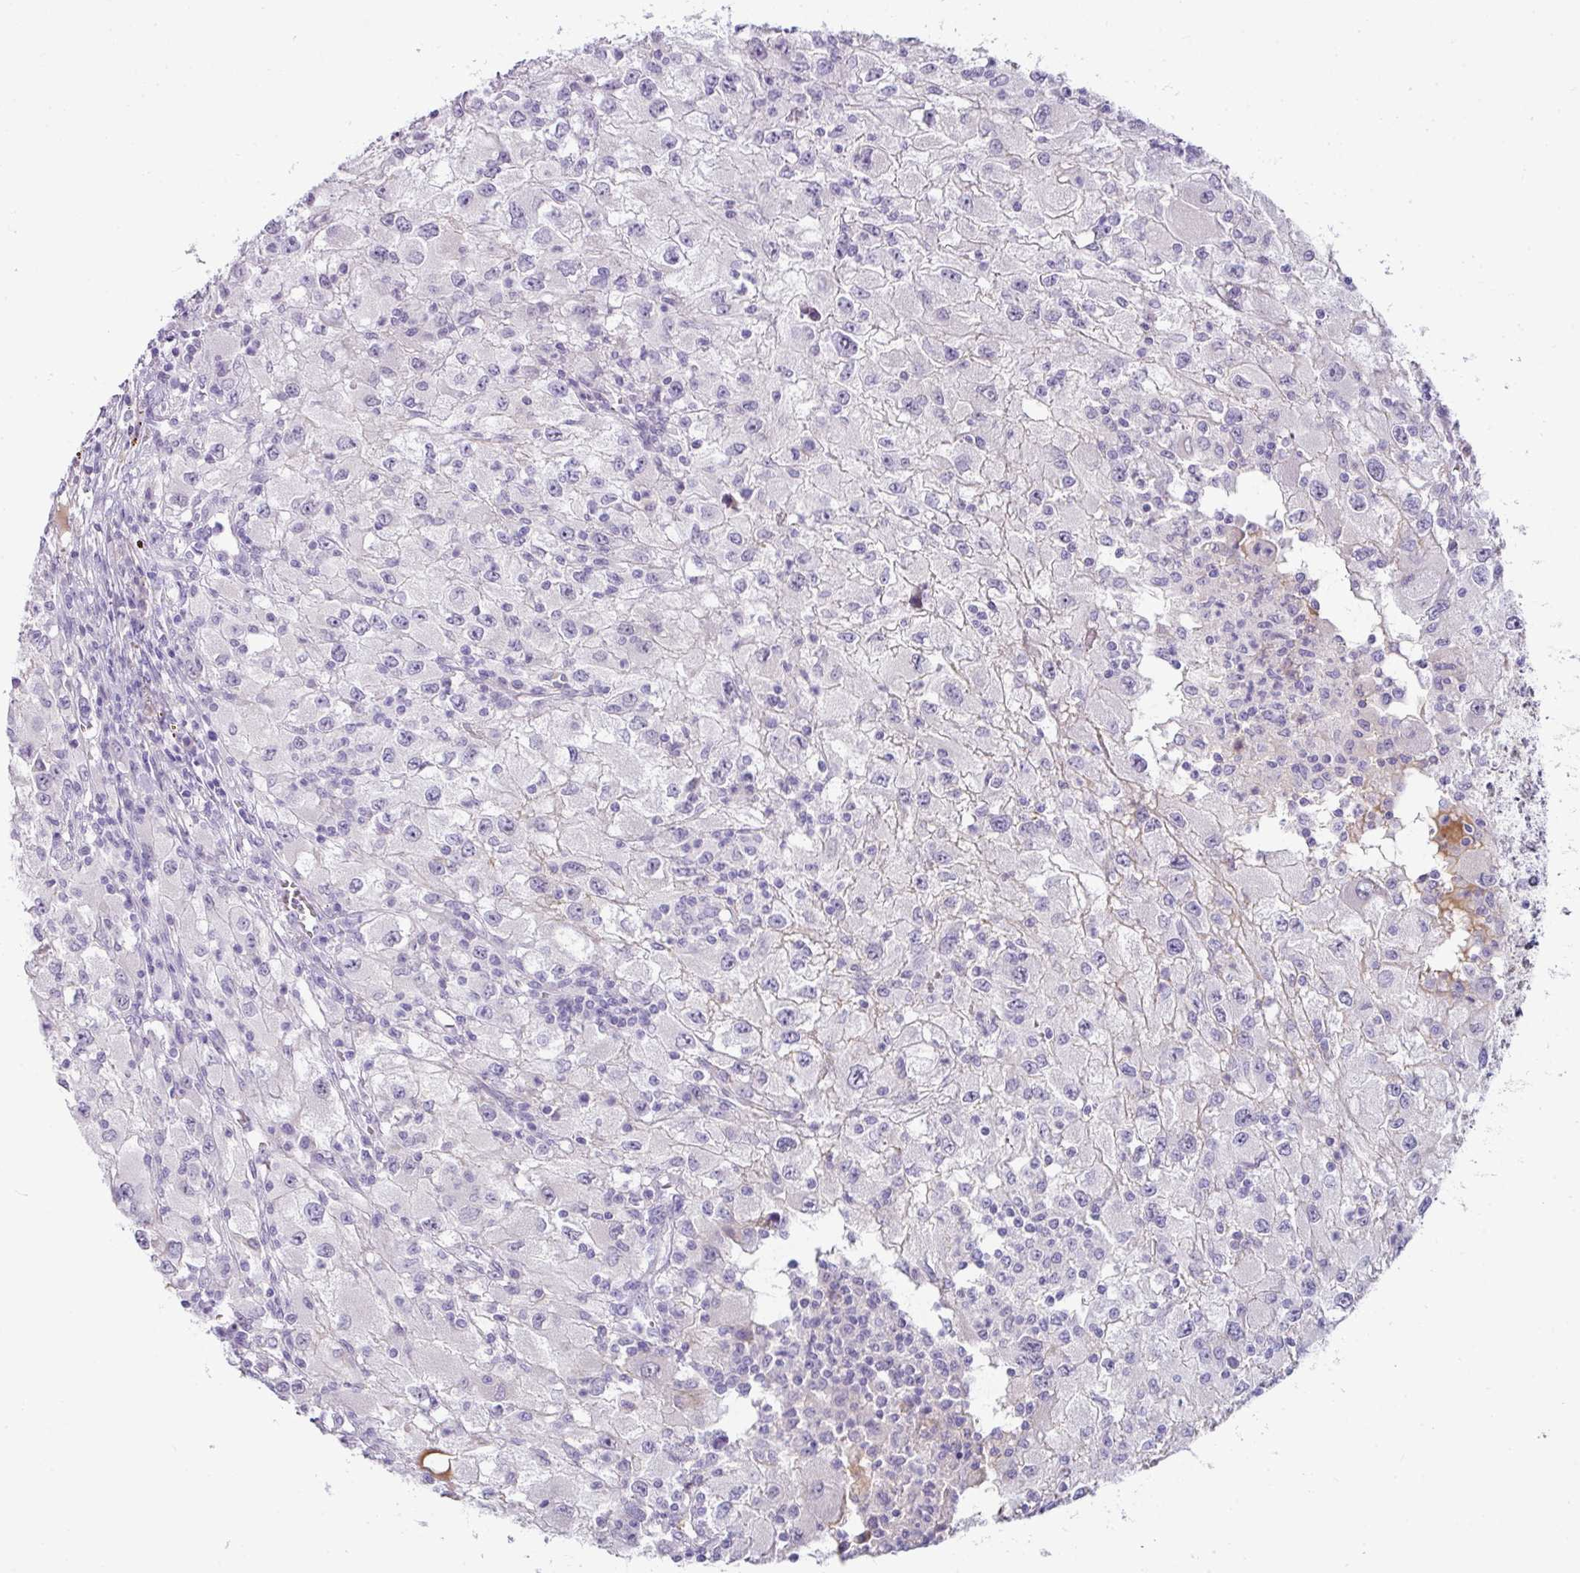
{"staining": {"intensity": "negative", "quantity": "none", "location": "none"}, "tissue": "renal cancer", "cell_type": "Tumor cells", "image_type": "cancer", "snomed": [{"axis": "morphology", "description": "Adenocarcinoma, NOS"}, {"axis": "topography", "description": "Kidney"}], "caption": "Tumor cells are negative for brown protein staining in renal cancer.", "gene": "FGF17", "patient": {"sex": "female", "age": 67}}